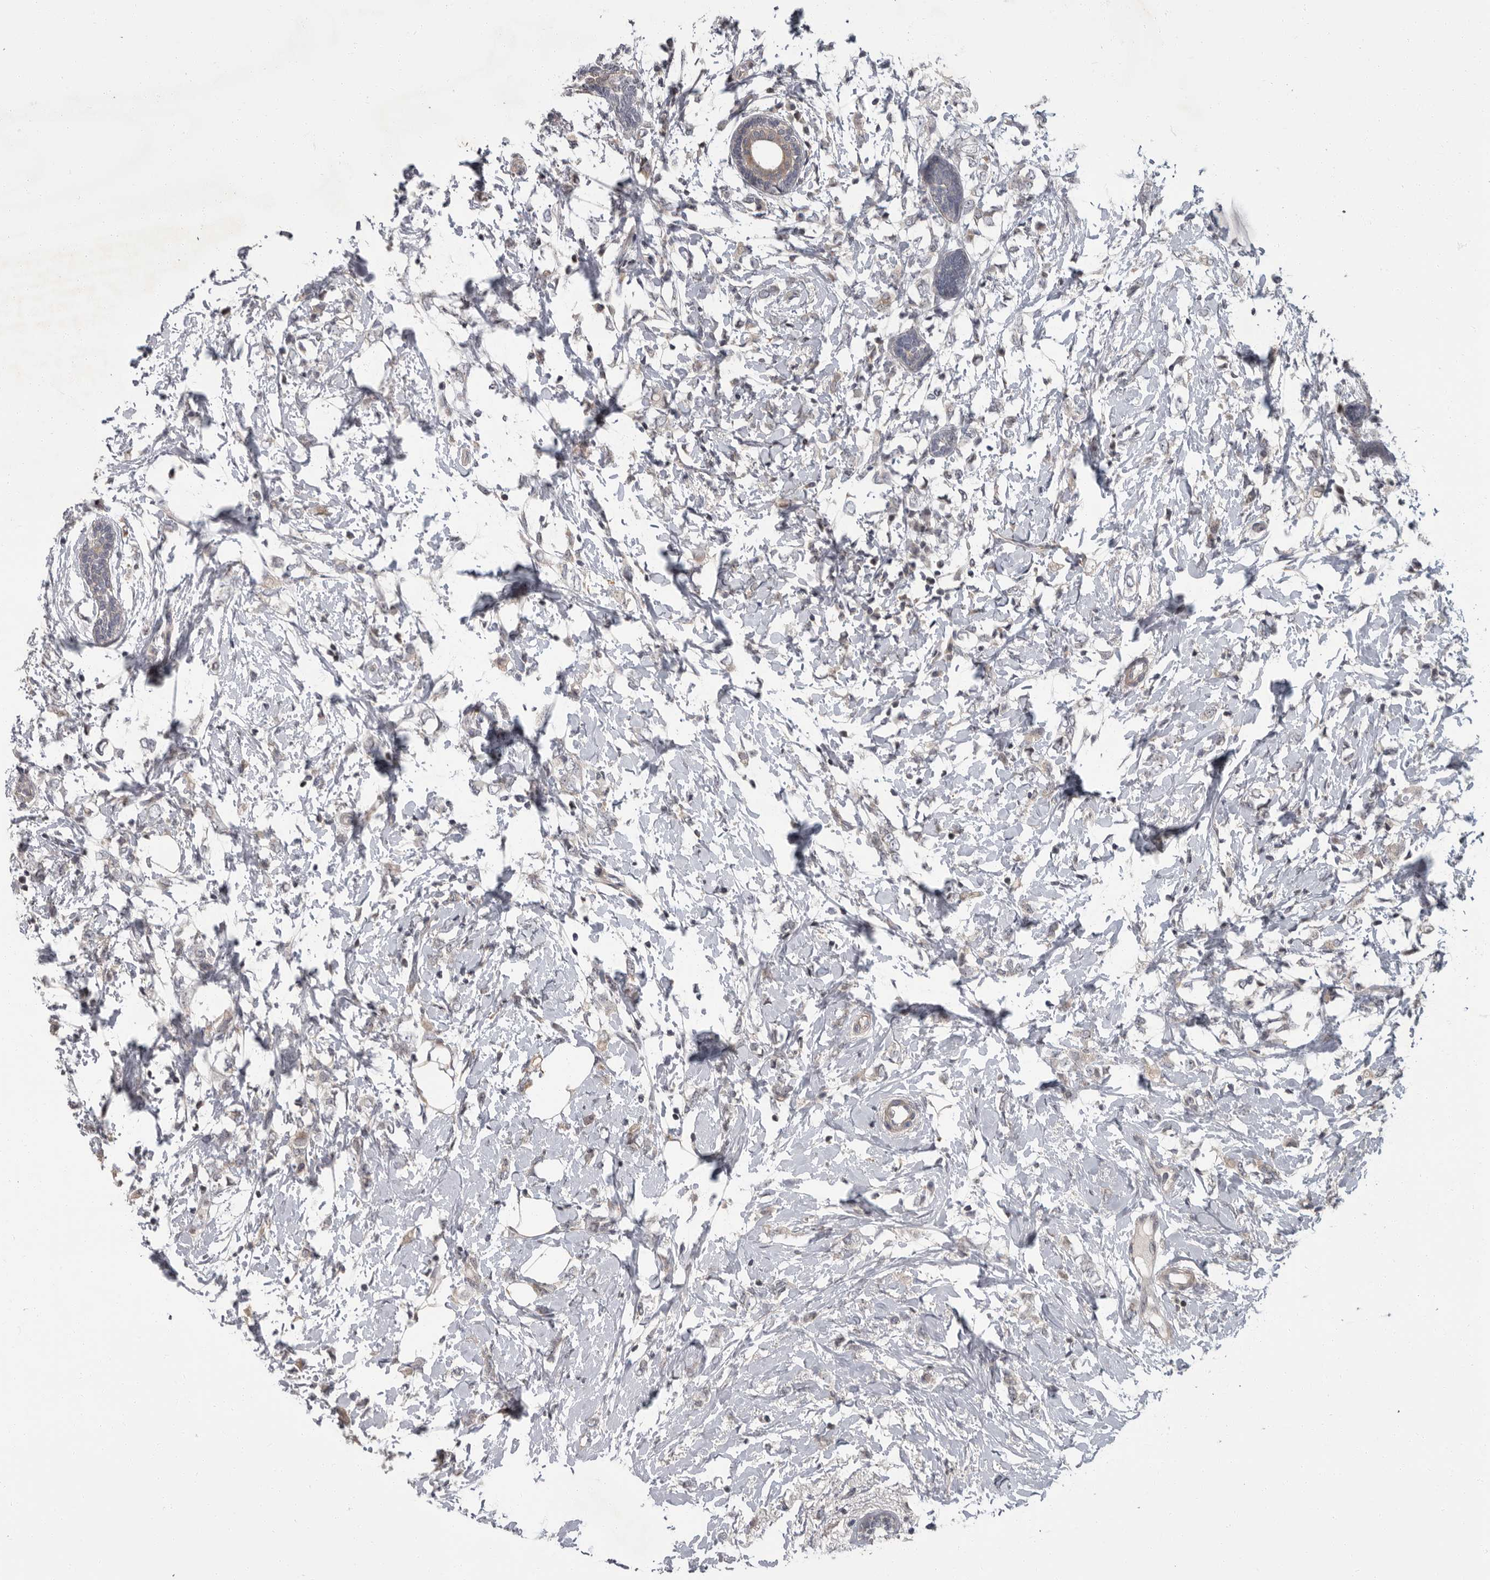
{"staining": {"intensity": "negative", "quantity": "none", "location": "none"}, "tissue": "breast cancer", "cell_type": "Tumor cells", "image_type": "cancer", "snomed": [{"axis": "morphology", "description": "Normal tissue, NOS"}, {"axis": "morphology", "description": "Lobular carcinoma"}, {"axis": "topography", "description": "Breast"}], "caption": "The micrograph exhibits no staining of tumor cells in breast cancer.", "gene": "PDE7A", "patient": {"sex": "female", "age": 47}}